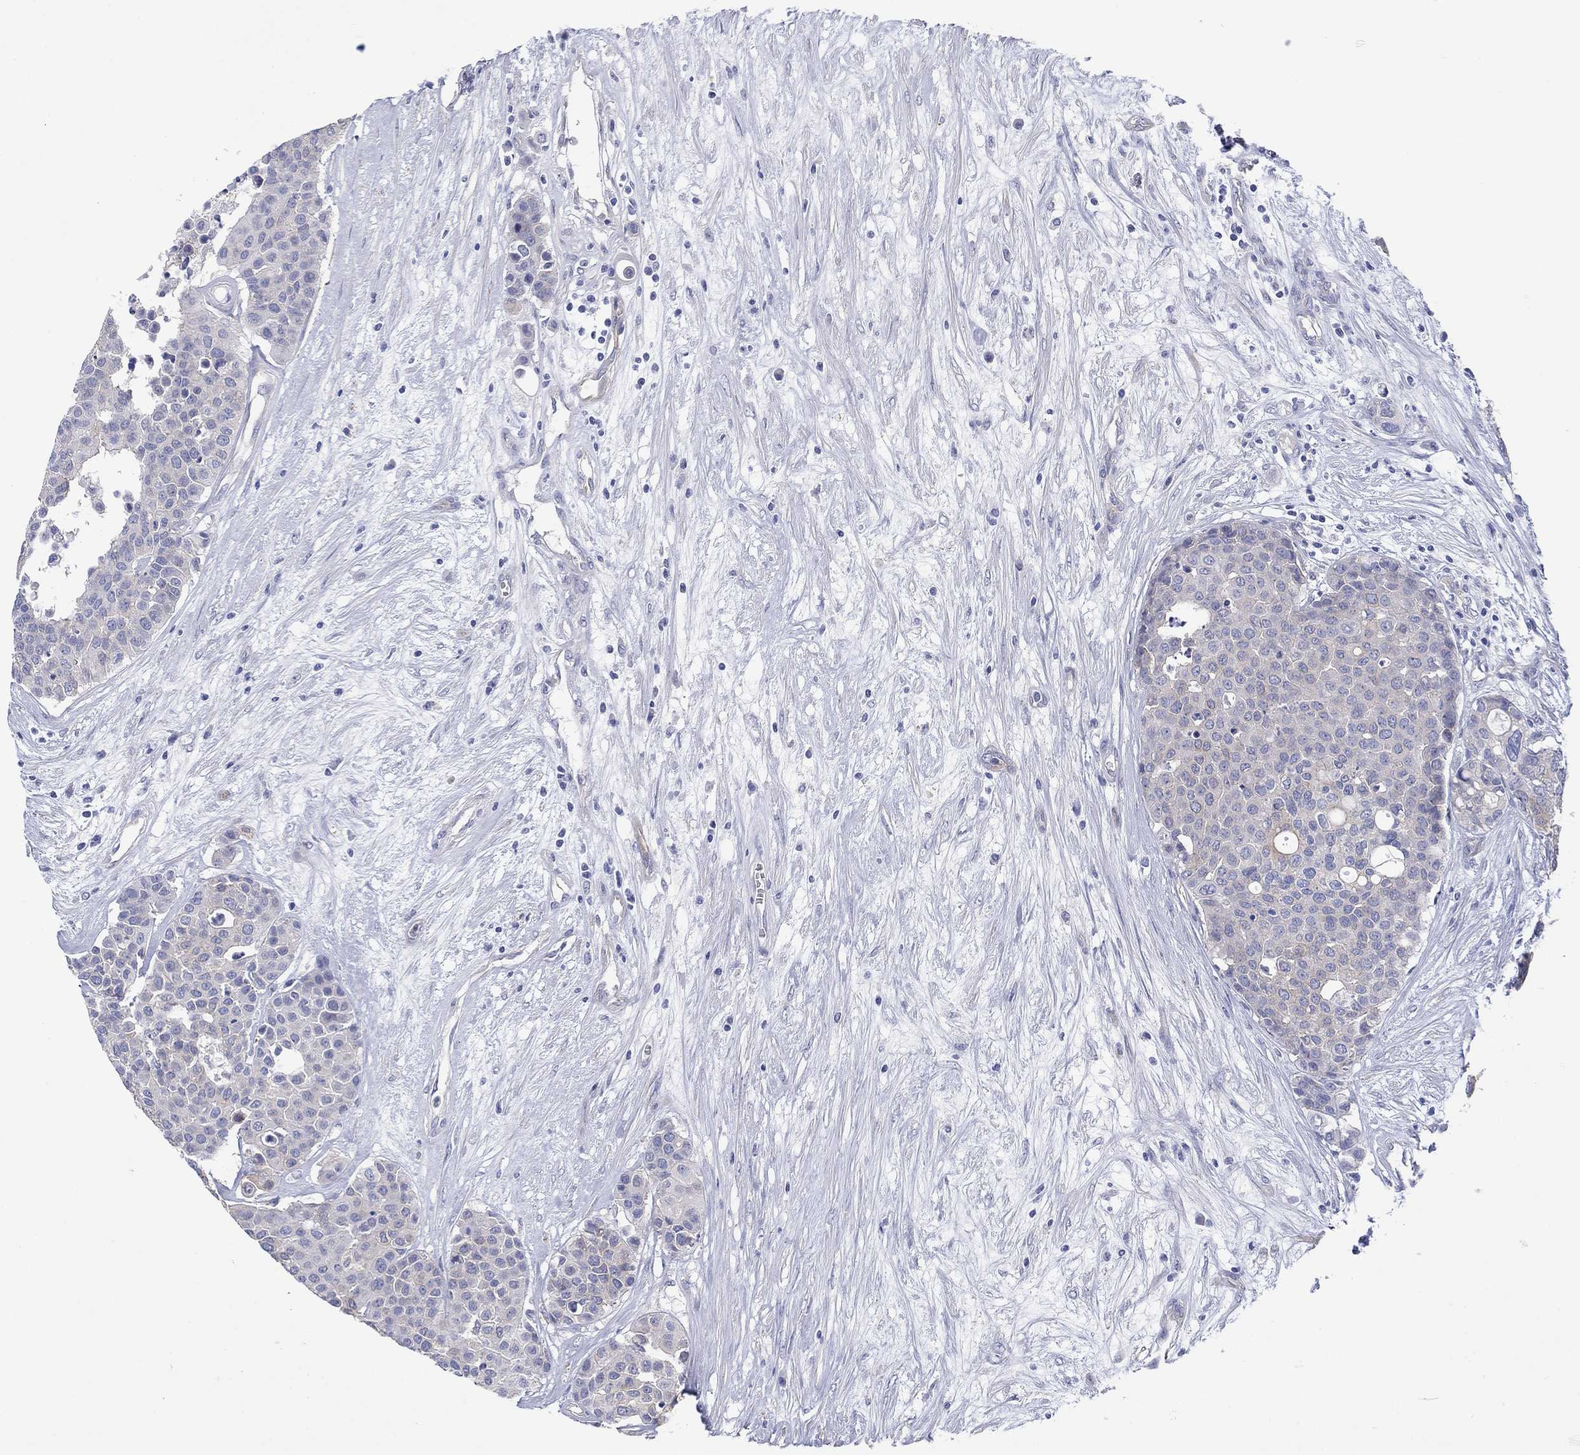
{"staining": {"intensity": "weak", "quantity": "25%-75%", "location": "cytoplasmic/membranous"}, "tissue": "carcinoid", "cell_type": "Tumor cells", "image_type": "cancer", "snomed": [{"axis": "morphology", "description": "Carcinoid, malignant, NOS"}, {"axis": "topography", "description": "Colon"}], "caption": "Protein expression by immunohistochemistry (IHC) shows weak cytoplasmic/membranous staining in approximately 25%-75% of tumor cells in carcinoid.", "gene": "TPRN", "patient": {"sex": "male", "age": 81}}